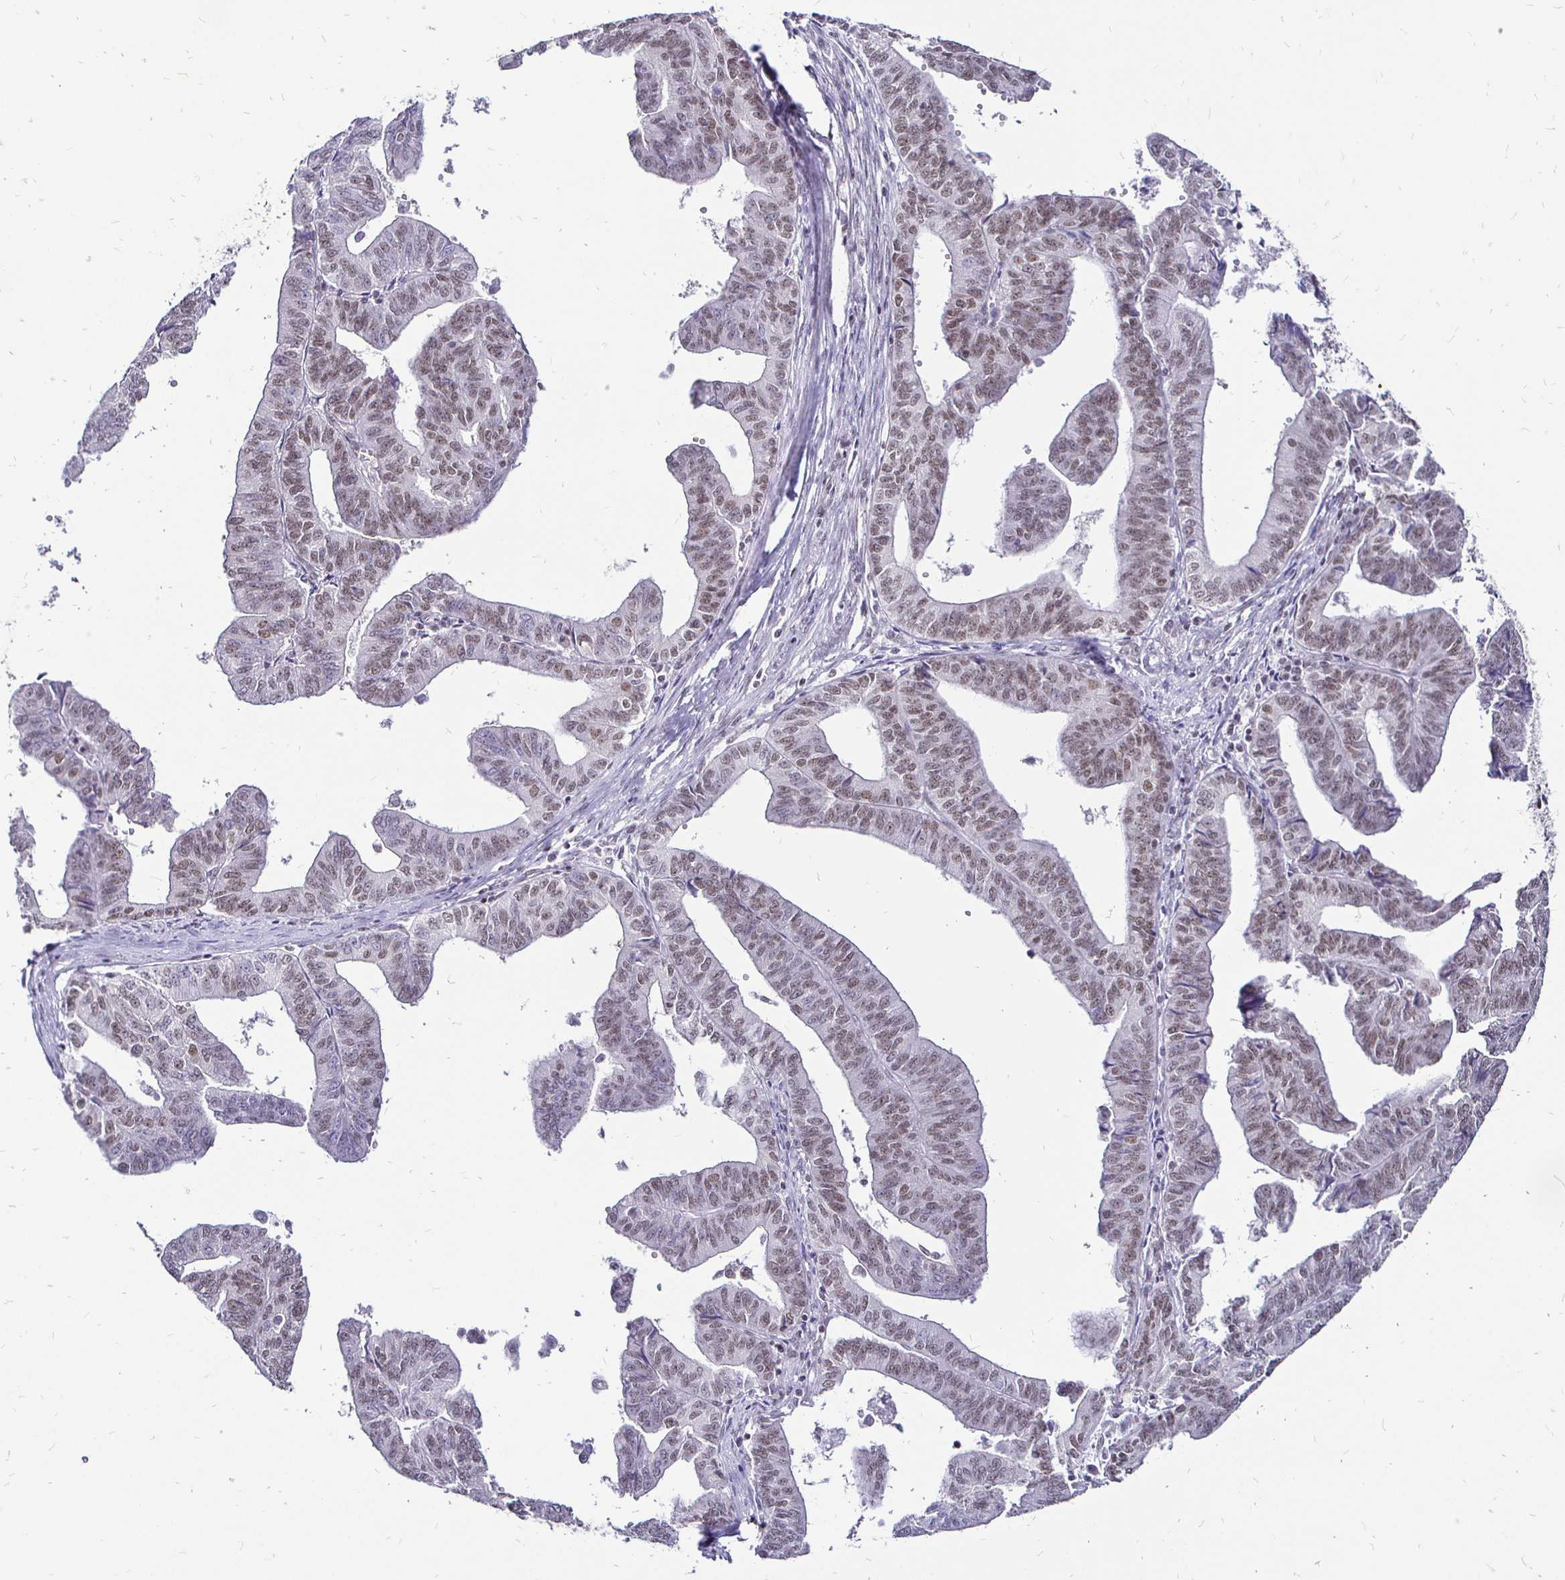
{"staining": {"intensity": "weak", "quantity": ">75%", "location": "nuclear"}, "tissue": "endometrial cancer", "cell_type": "Tumor cells", "image_type": "cancer", "snomed": [{"axis": "morphology", "description": "Adenocarcinoma, NOS"}, {"axis": "topography", "description": "Endometrium"}], "caption": "Endometrial cancer stained with a protein marker reveals weak staining in tumor cells.", "gene": "SIN3A", "patient": {"sex": "female", "age": 65}}